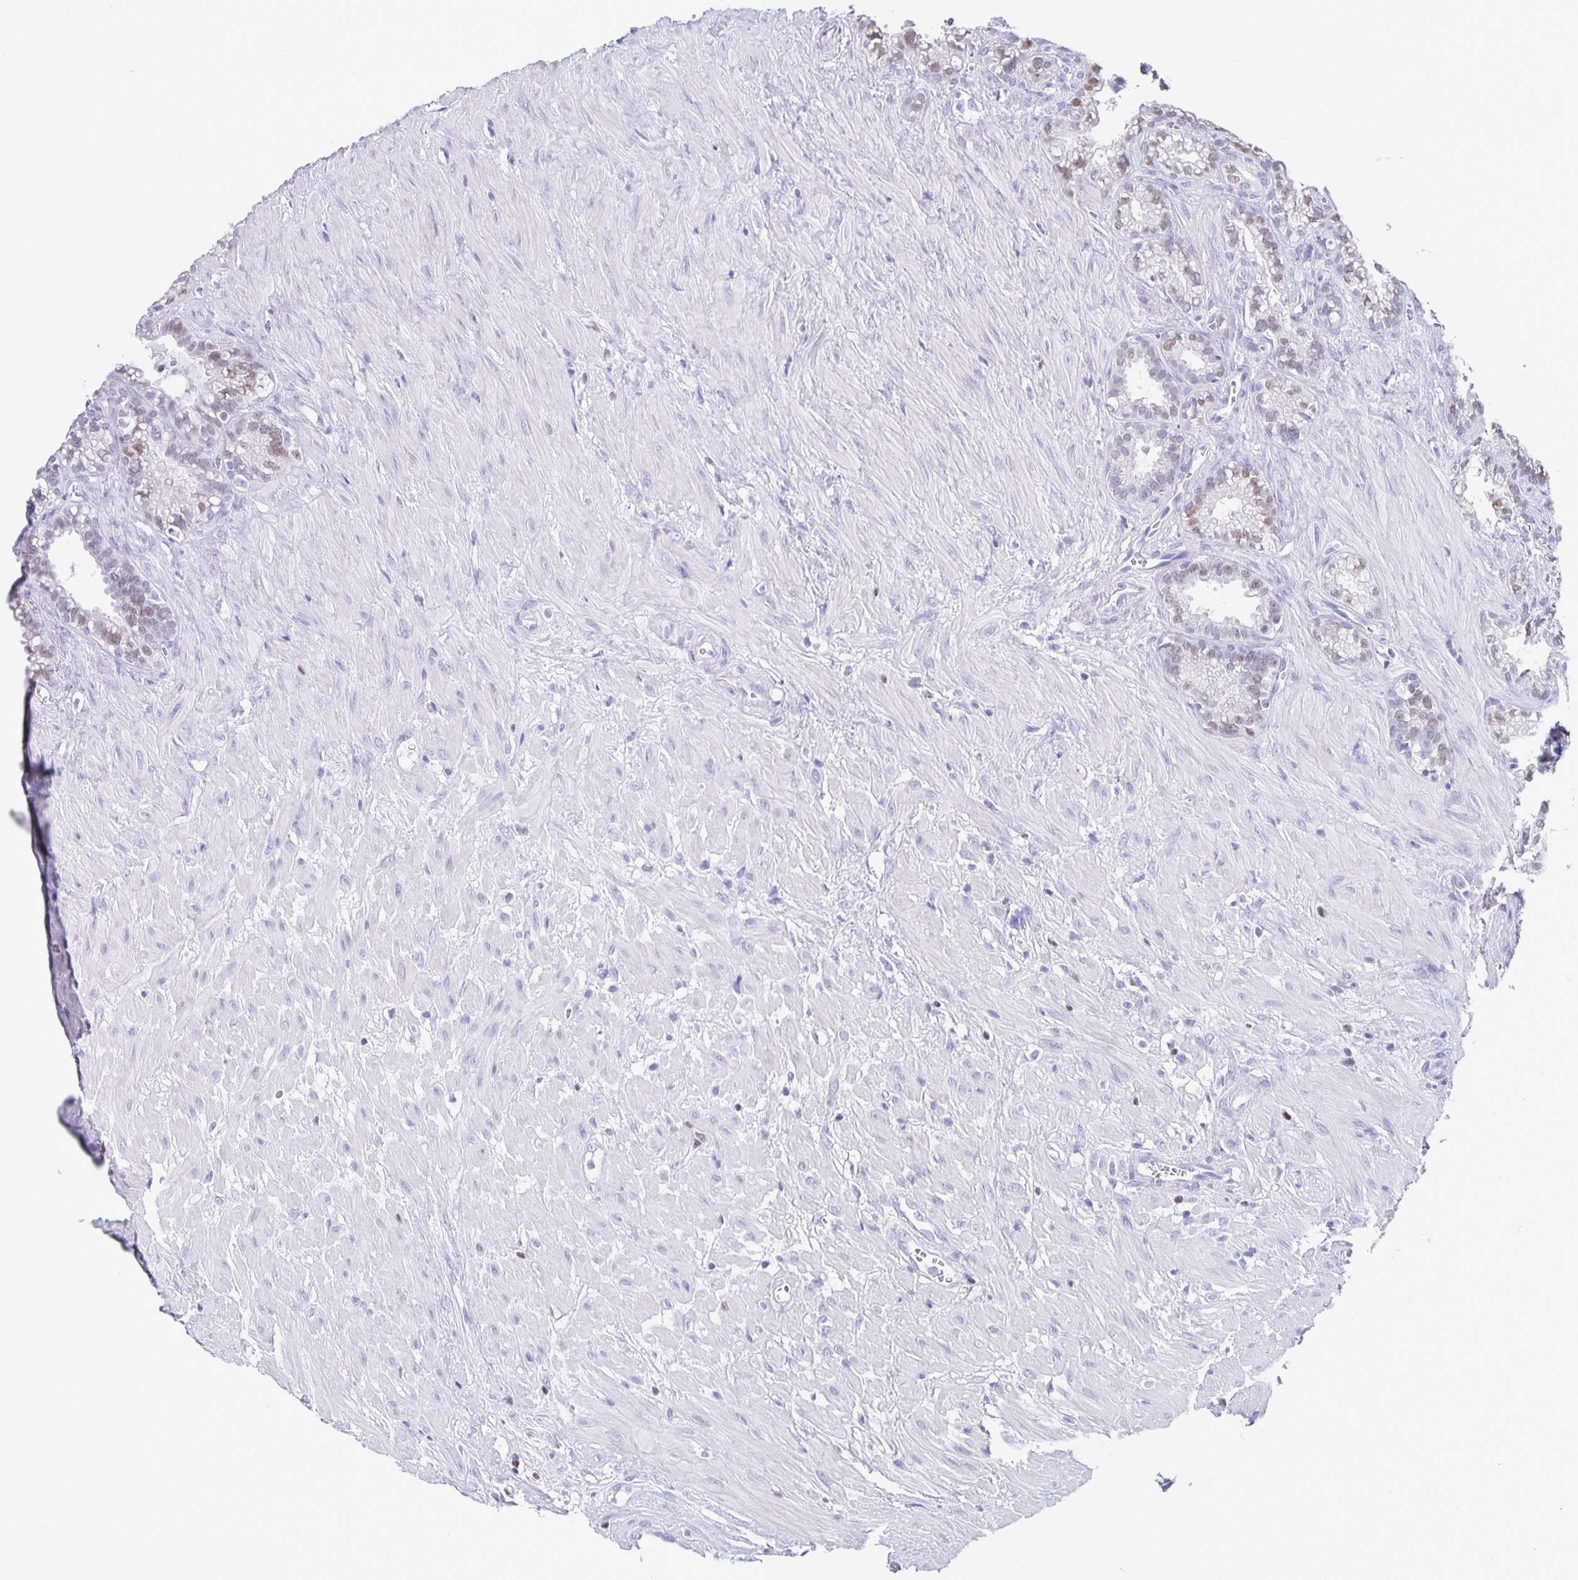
{"staining": {"intensity": "moderate", "quantity": "<25%", "location": "nuclear"}, "tissue": "seminal vesicle", "cell_type": "Glandular cells", "image_type": "normal", "snomed": [{"axis": "morphology", "description": "Normal tissue, NOS"}, {"axis": "topography", "description": "Seminal veicle"}], "caption": "Immunohistochemistry image of benign seminal vesicle: seminal vesicle stained using immunohistochemistry (IHC) shows low levels of moderate protein expression localized specifically in the nuclear of glandular cells, appearing as a nuclear brown color.", "gene": "SATB2", "patient": {"sex": "male", "age": 76}}